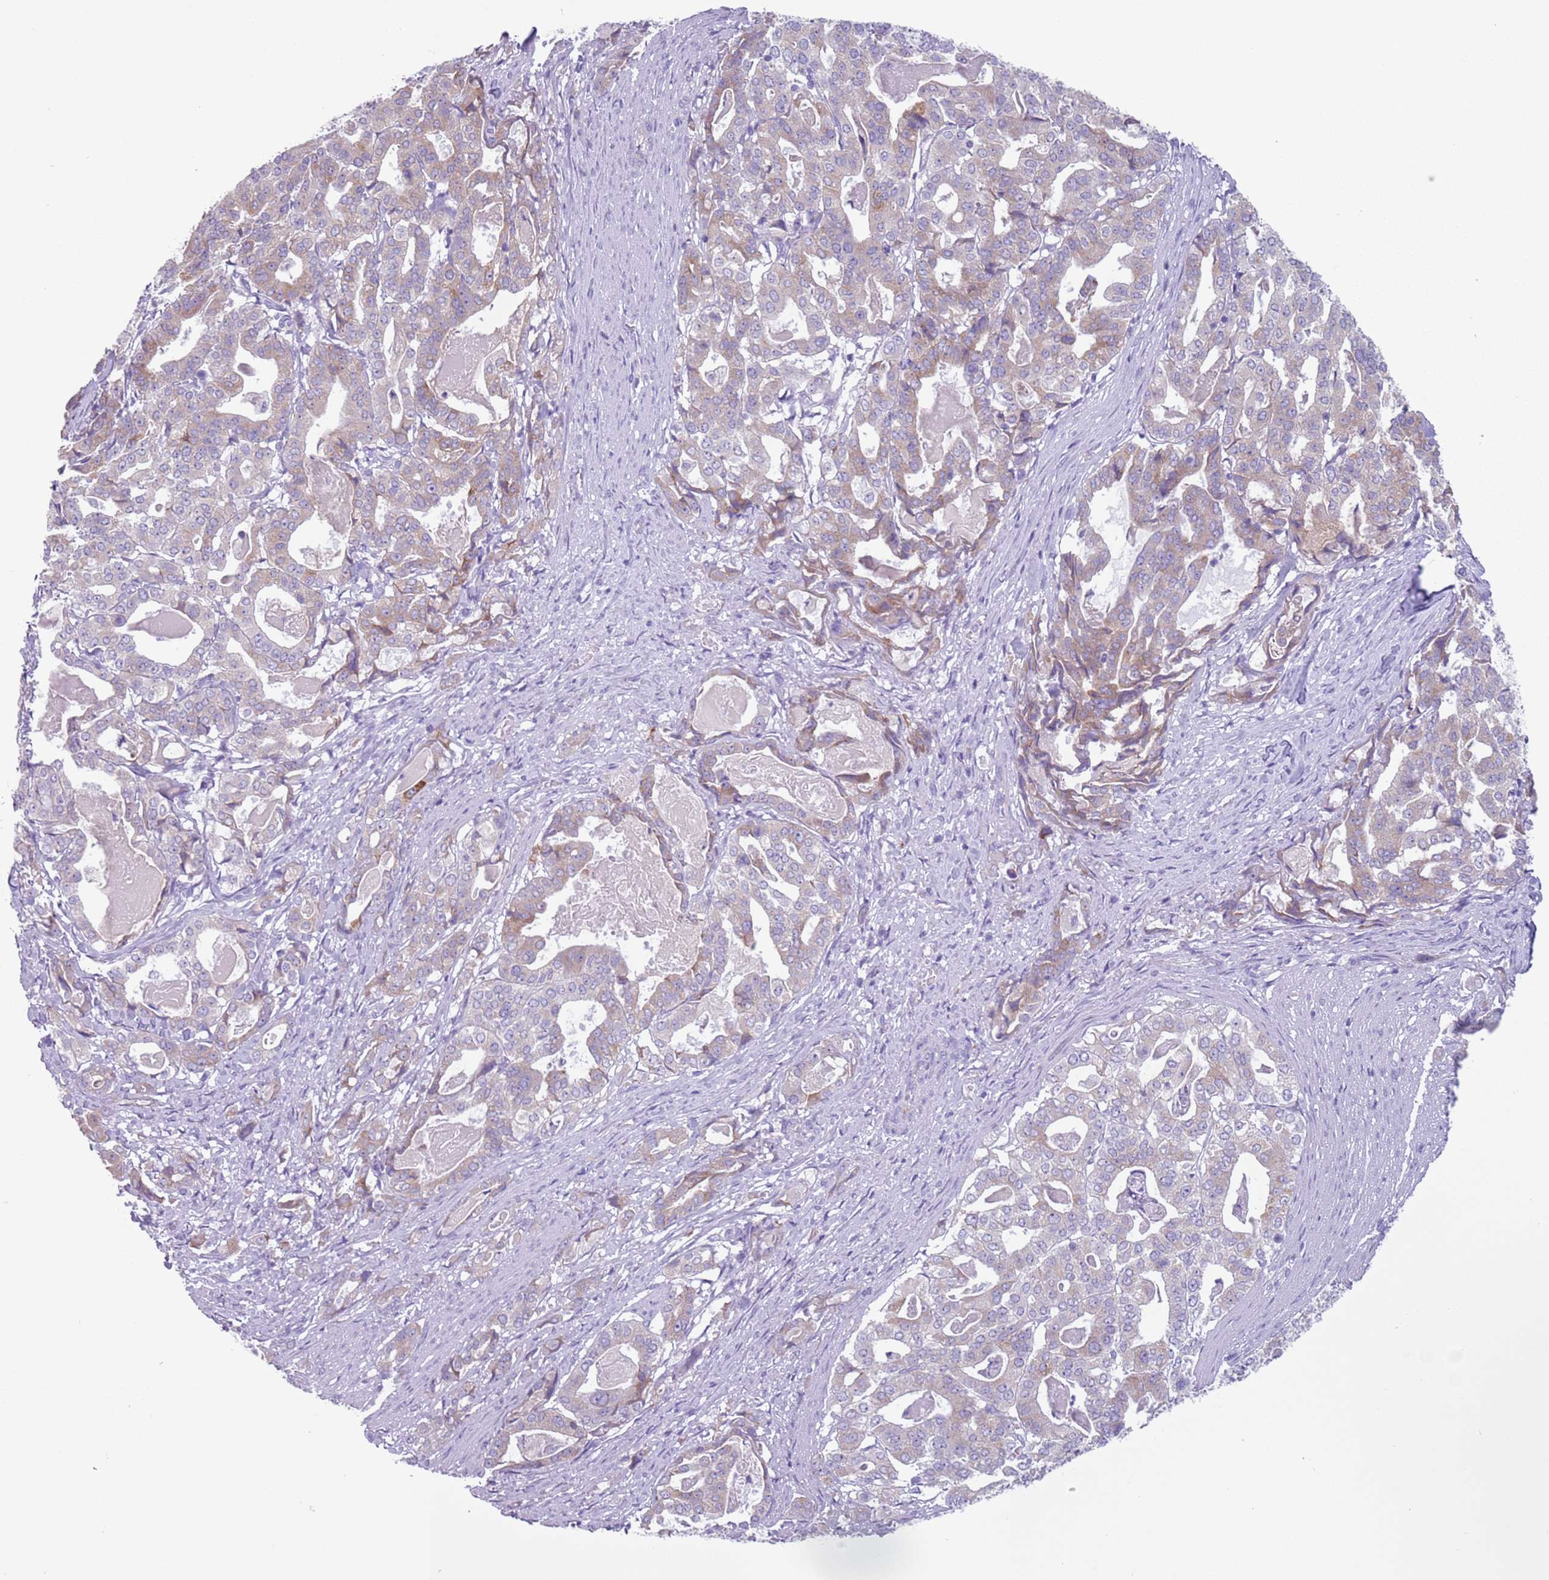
{"staining": {"intensity": "moderate", "quantity": "25%-75%", "location": "cytoplasmic/membranous"}, "tissue": "stomach cancer", "cell_type": "Tumor cells", "image_type": "cancer", "snomed": [{"axis": "morphology", "description": "Adenocarcinoma, NOS"}, {"axis": "topography", "description": "Stomach"}], "caption": "A micrograph showing moderate cytoplasmic/membranous expression in about 25%-75% of tumor cells in stomach cancer (adenocarcinoma), as visualized by brown immunohistochemical staining.", "gene": "HYOU1", "patient": {"sex": "male", "age": 48}}